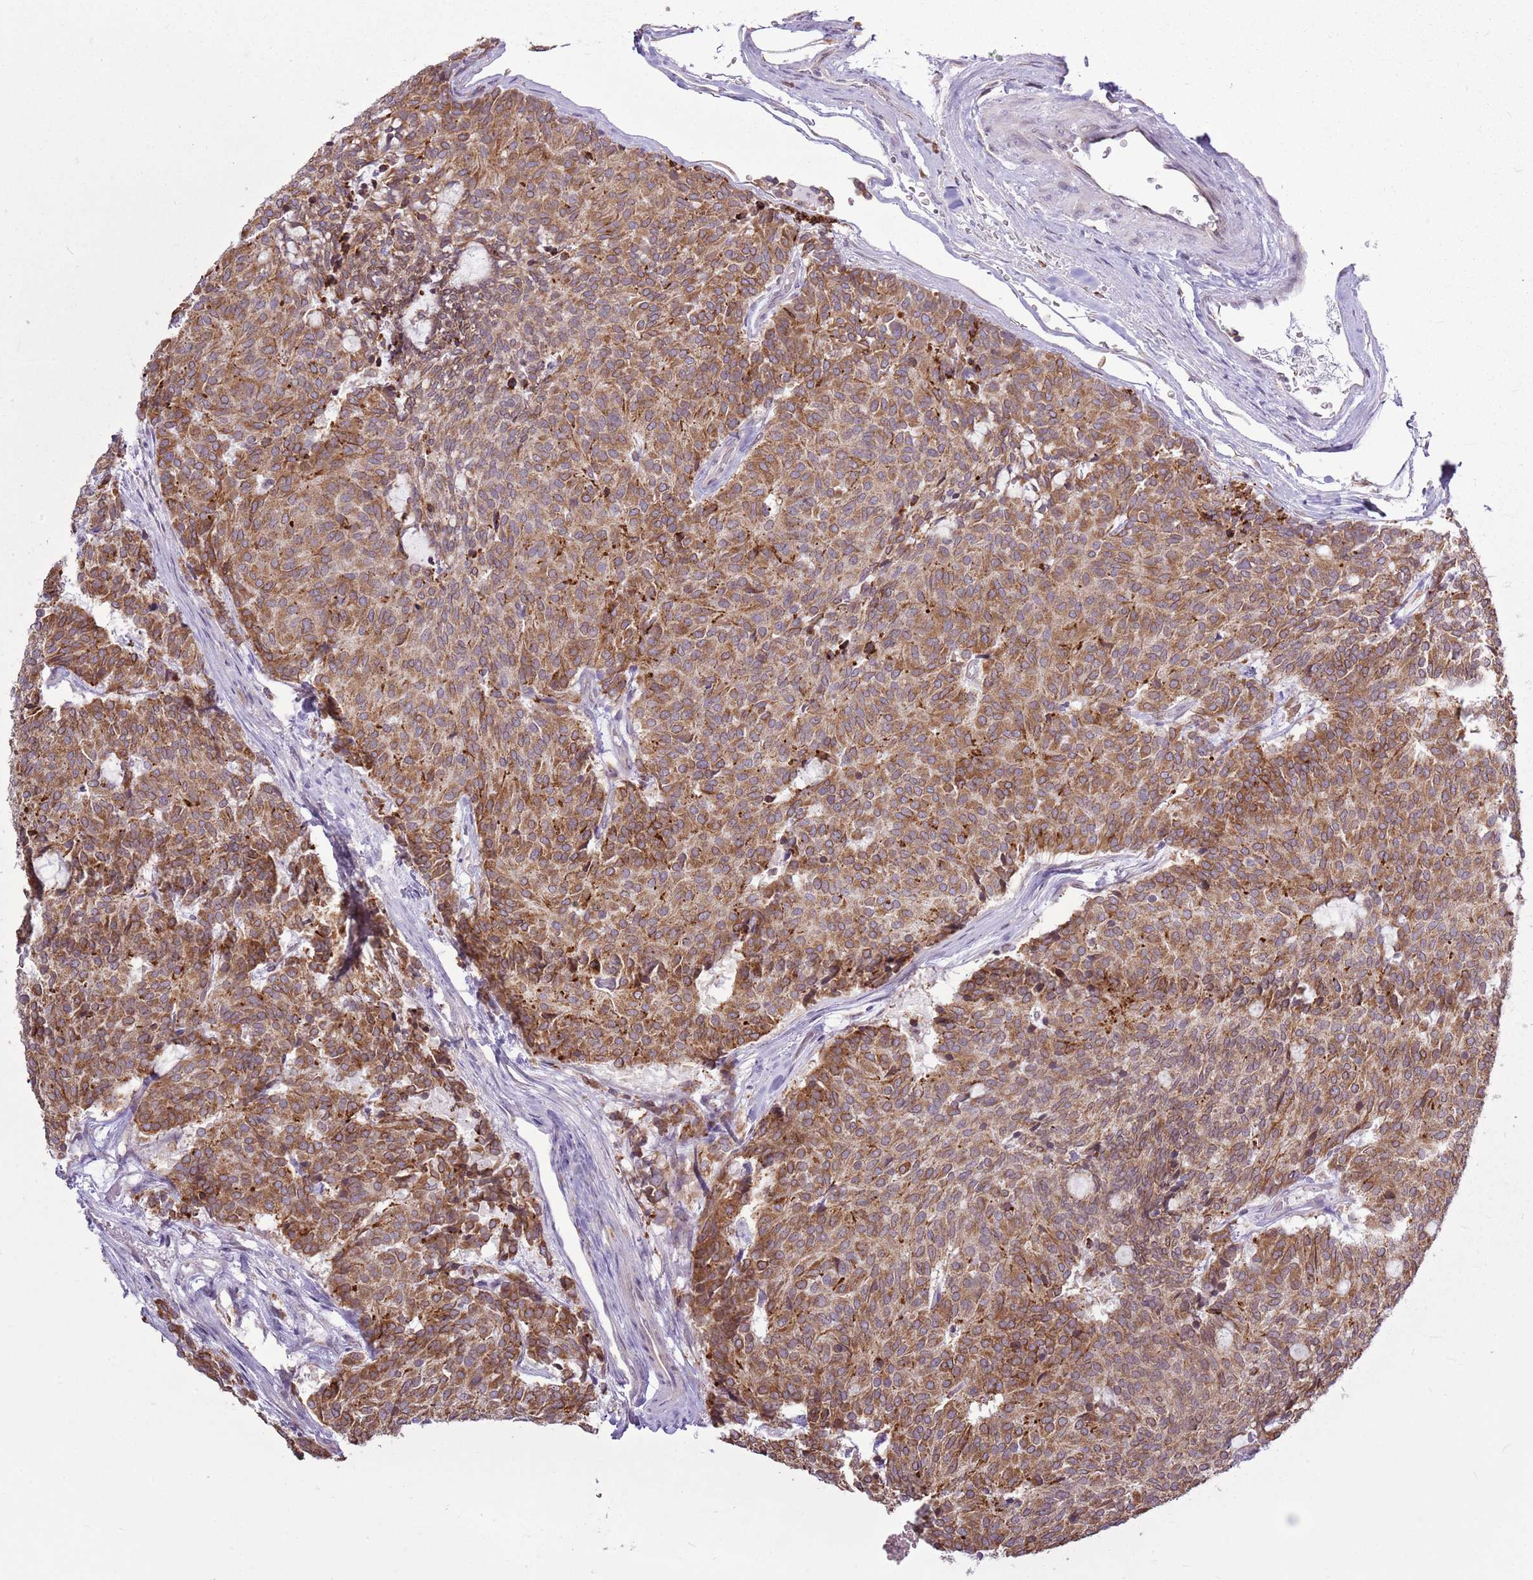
{"staining": {"intensity": "moderate", "quantity": ">75%", "location": "cytoplasmic/membranous"}, "tissue": "carcinoid", "cell_type": "Tumor cells", "image_type": "cancer", "snomed": [{"axis": "morphology", "description": "Carcinoid, malignant, NOS"}, {"axis": "topography", "description": "Pancreas"}], "caption": "Protein expression analysis of carcinoid (malignant) exhibits moderate cytoplasmic/membranous expression in approximately >75% of tumor cells.", "gene": "TMED10", "patient": {"sex": "female", "age": 54}}